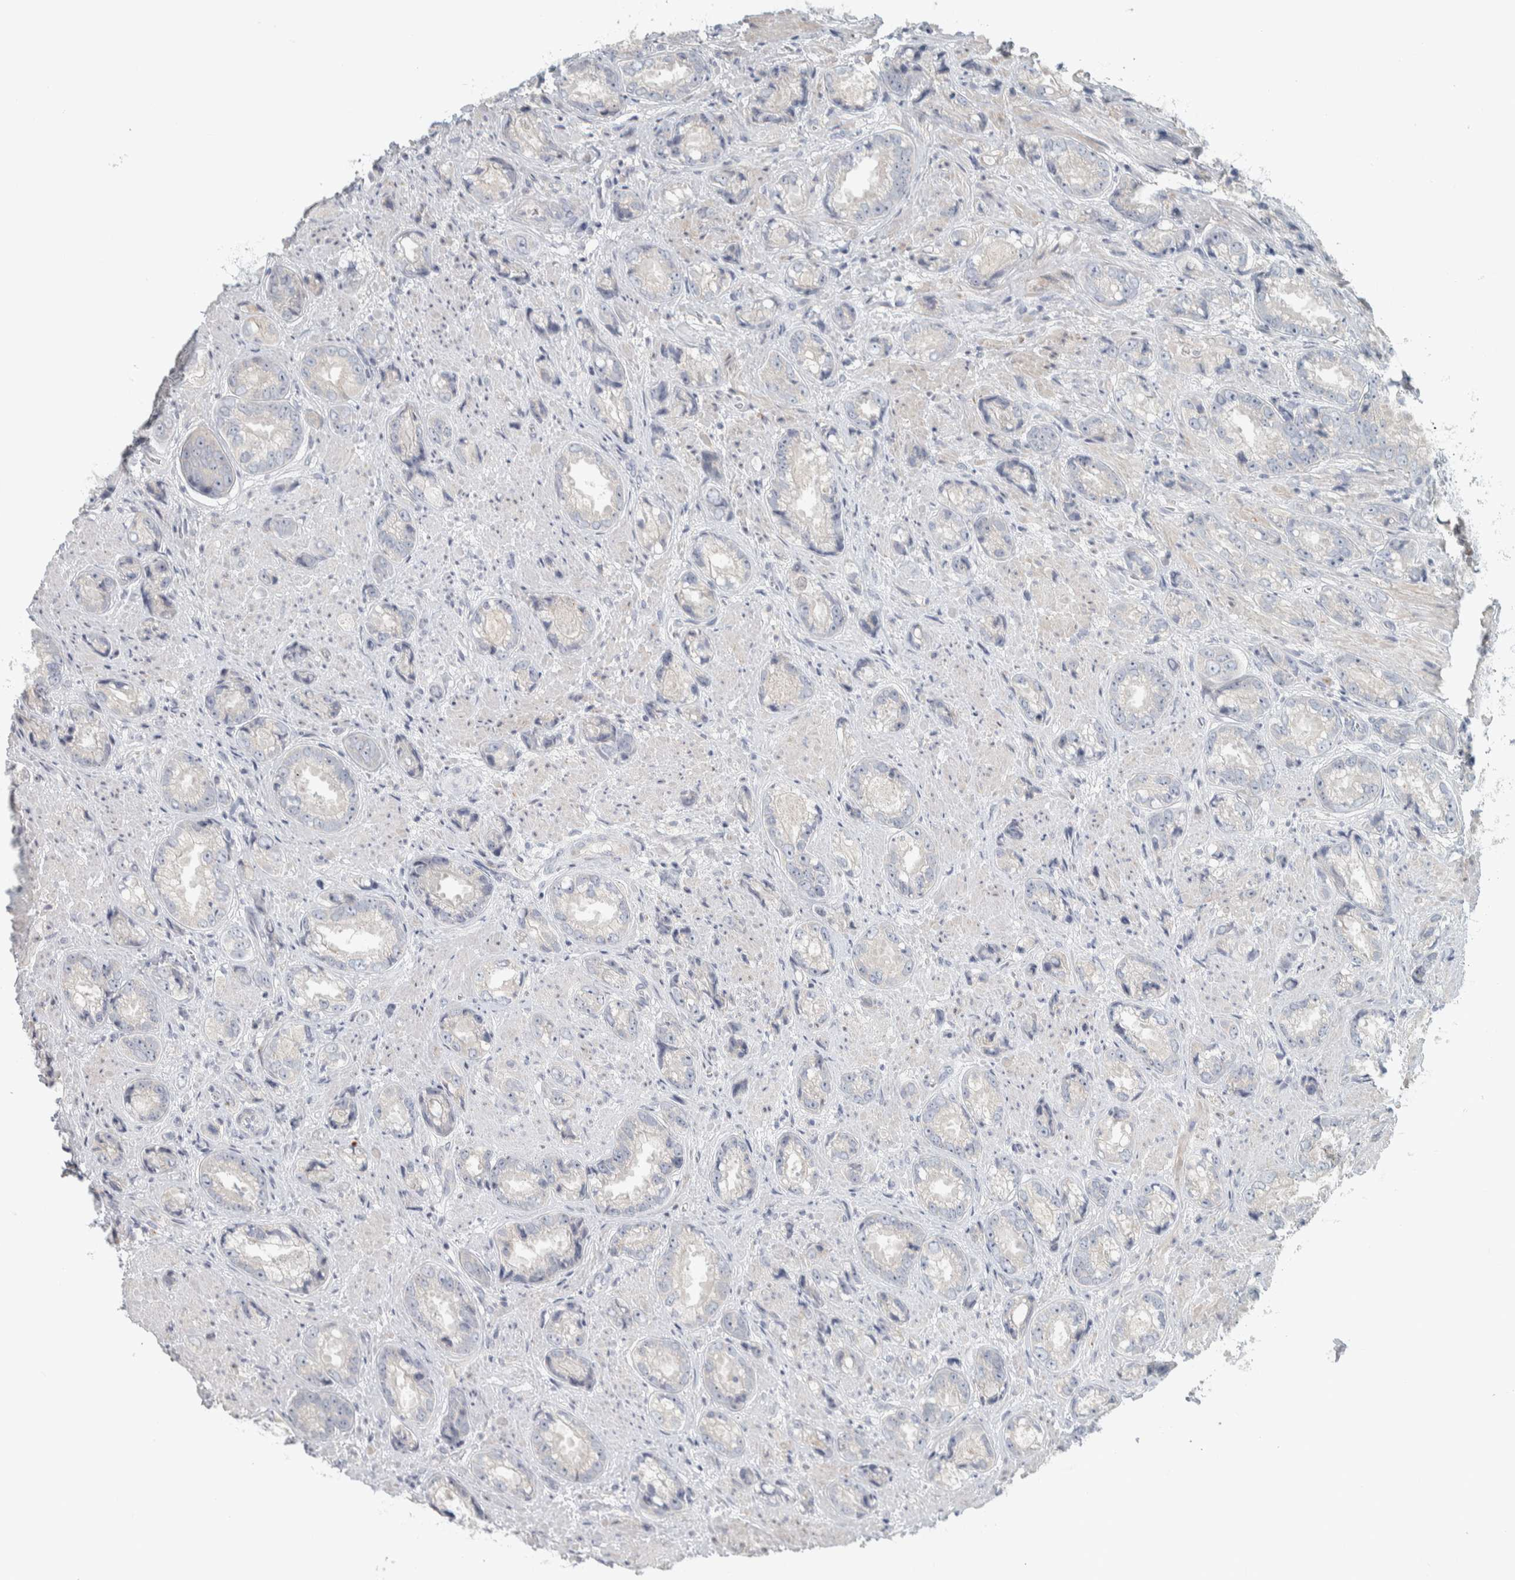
{"staining": {"intensity": "negative", "quantity": "none", "location": "none"}, "tissue": "prostate cancer", "cell_type": "Tumor cells", "image_type": "cancer", "snomed": [{"axis": "morphology", "description": "Adenocarcinoma, High grade"}, {"axis": "topography", "description": "Prostate"}], "caption": "Prostate high-grade adenocarcinoma was stained to show a protein in brown. There is no significant positivity in tumor cells.", "gene": "HGS", "patient": {"sex": "male", "age": 61}}